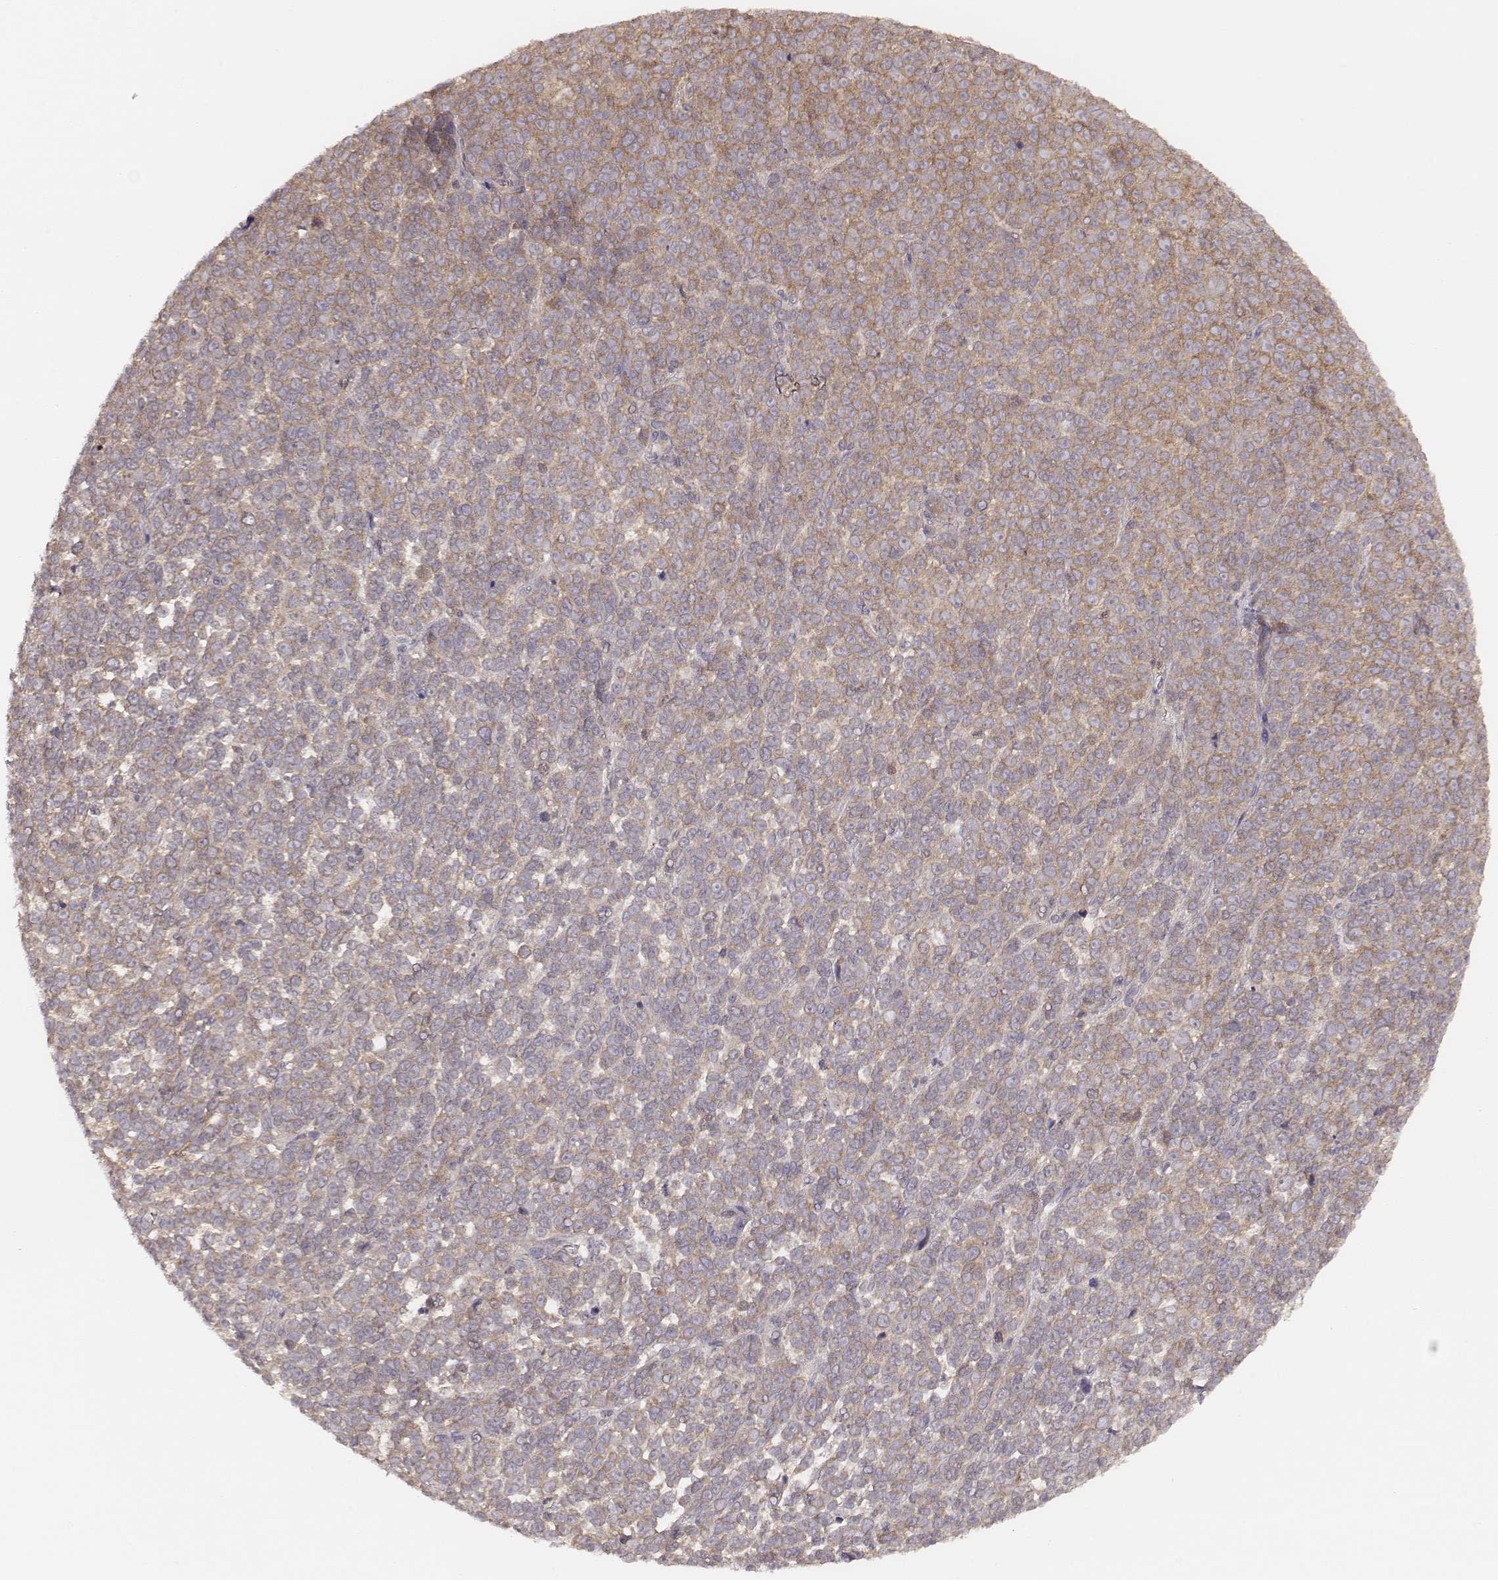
{"staining": {"intensity": "moderate", "quantity": "25%-75%", "location": "cytoplasmic/membranous"}, "tissue": "melanoma", "cell_type": "Tumor cells", "image_type": "cancer", "snomed": [{"axis": "morphology", "description": "Malignant melanoma, NOS"}, {"axis": "topography", "description": "Skin"}], "caption": "Tumor cells demonstrate medium levels of moderate cytoplasmic/membranous positivity in about 25%-75% of cells in melanoma.", "gene": "CARS1", "patient": {"sex": "female", "age": 95}}